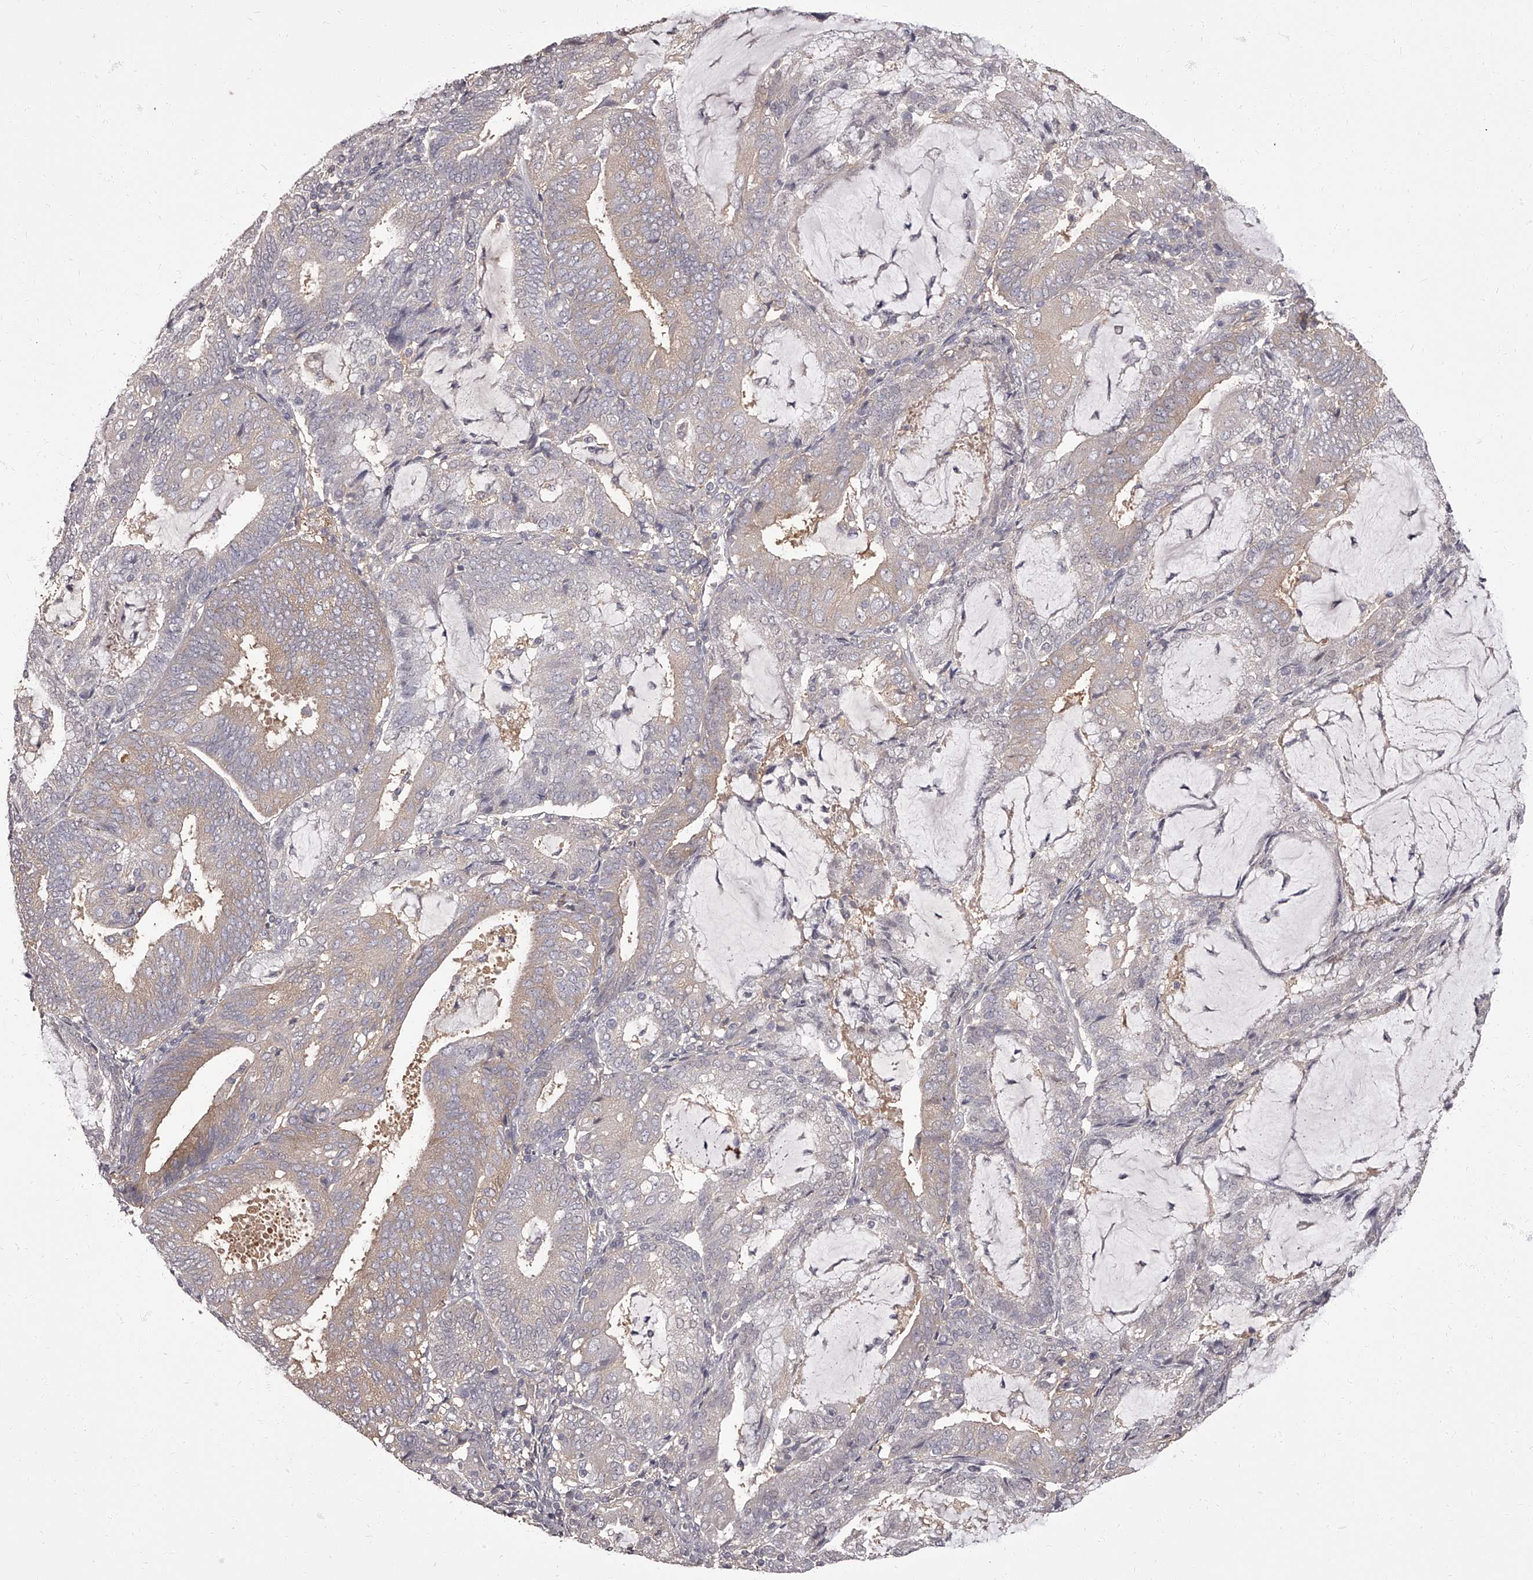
{"staining": {"intensity": "negative", "quantity": "none", "location": "none"}, "tissue": "endometrial cancer", "cell_type": "Tumor cells", "image_type": "cancer", "snomed": [{"axis": "morphology", "description": "Adenocarcinoma, NOS"}, {"axis": "topography", "description": "Endometrium"}], "caption": "Endometrial adenocarcinoma was stained to show a protein in brown. There is no significant expression in tumor cells.", "gene": "APEH", "patient": {"sex": "female", "age": 81}}